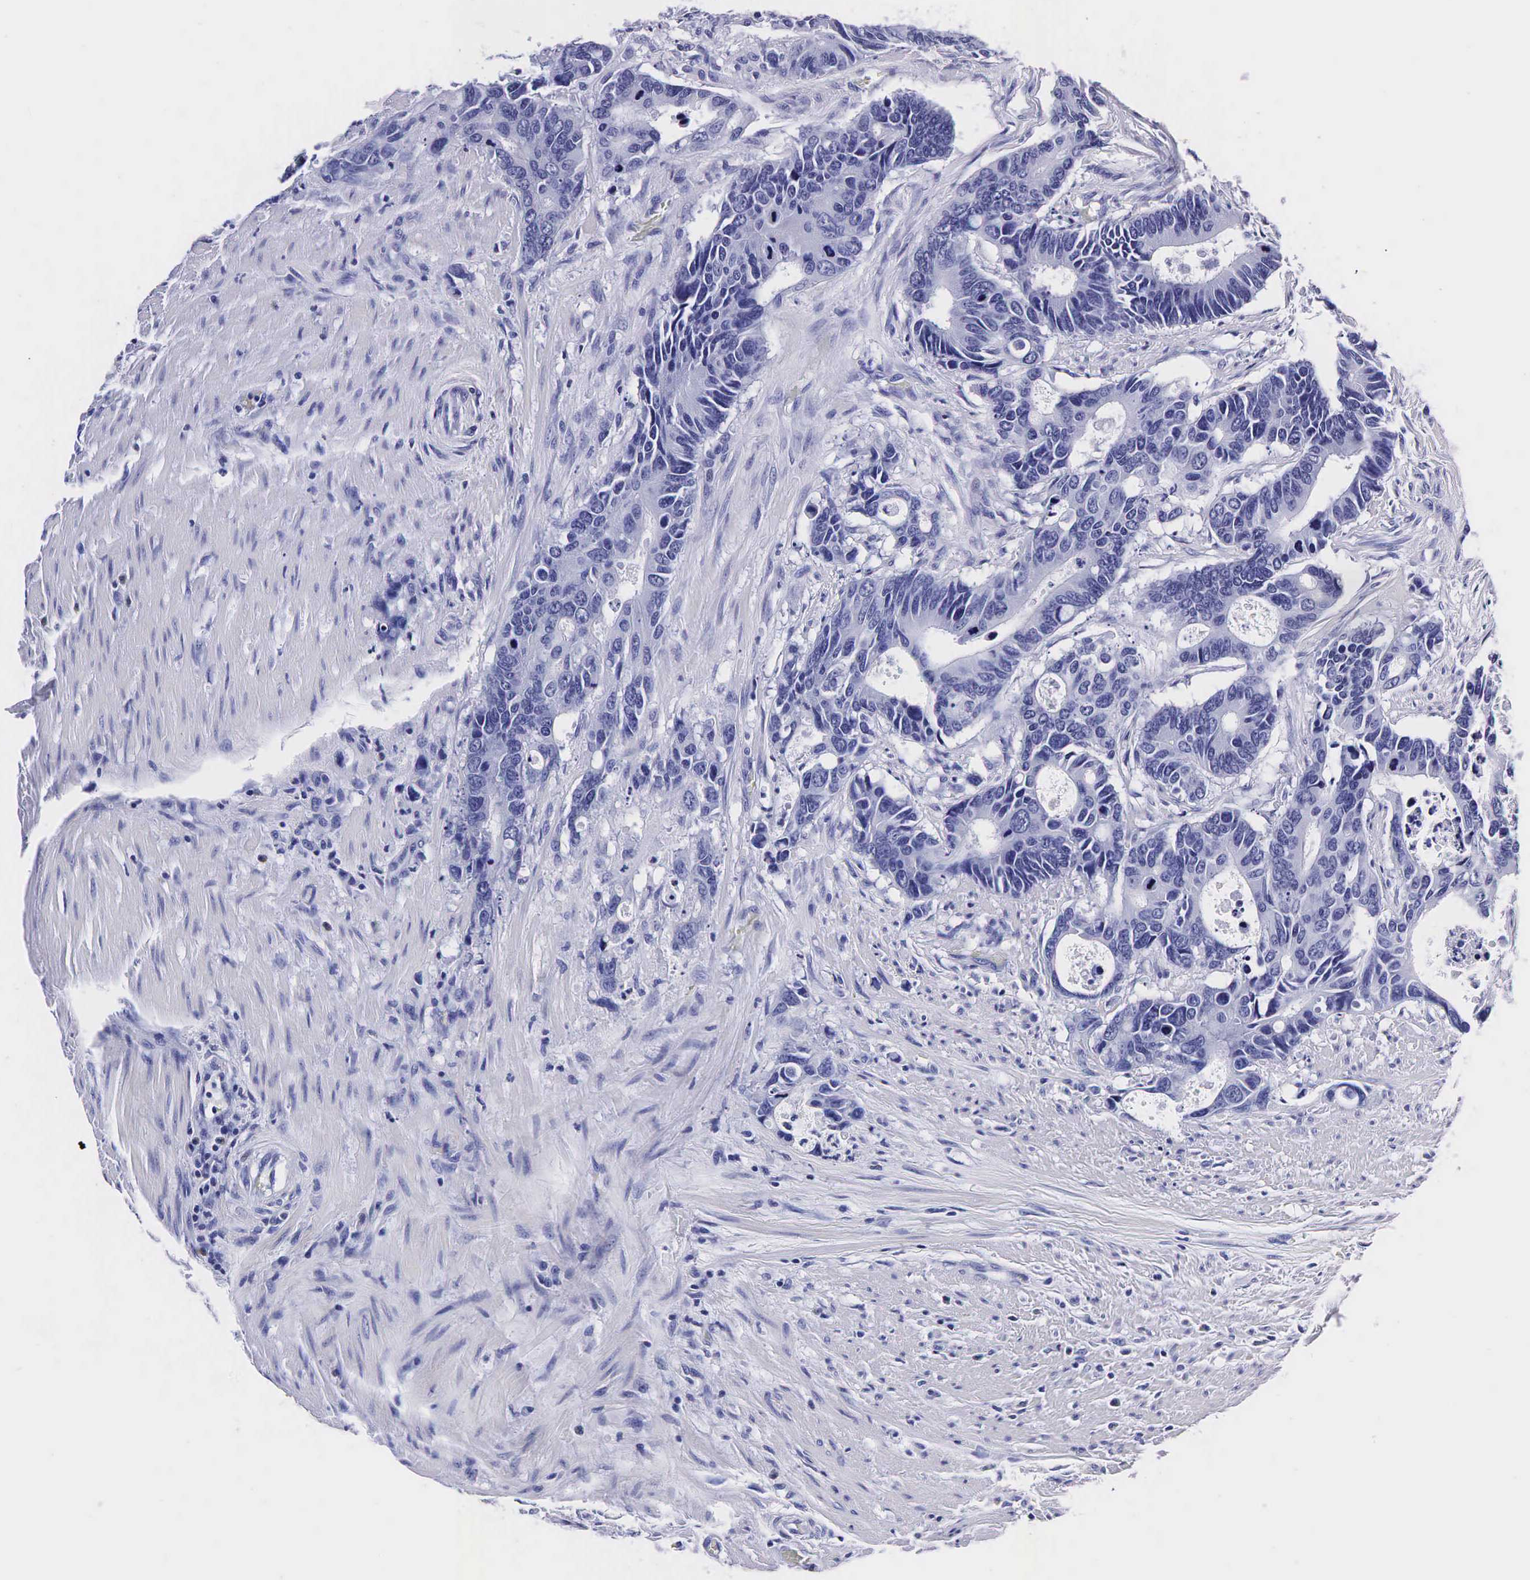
{"staining": {"intensity": "negative", "quantity": "none", "location": "none"}, "tissue": "colorectal cancer", "cell_type": "Tumor cells", "image_type": "cancer", "snomed": [{"axis": "morphology", "description": "Adenocarcinoma, NOS"}, {"axis": "topography", "description": "Colon"}], "caption": "IHC of colorectal adenocarcinoma displays no staining in tumor cells.", "gene": "TG", "patient": {"sex": "male", "age": 49}}